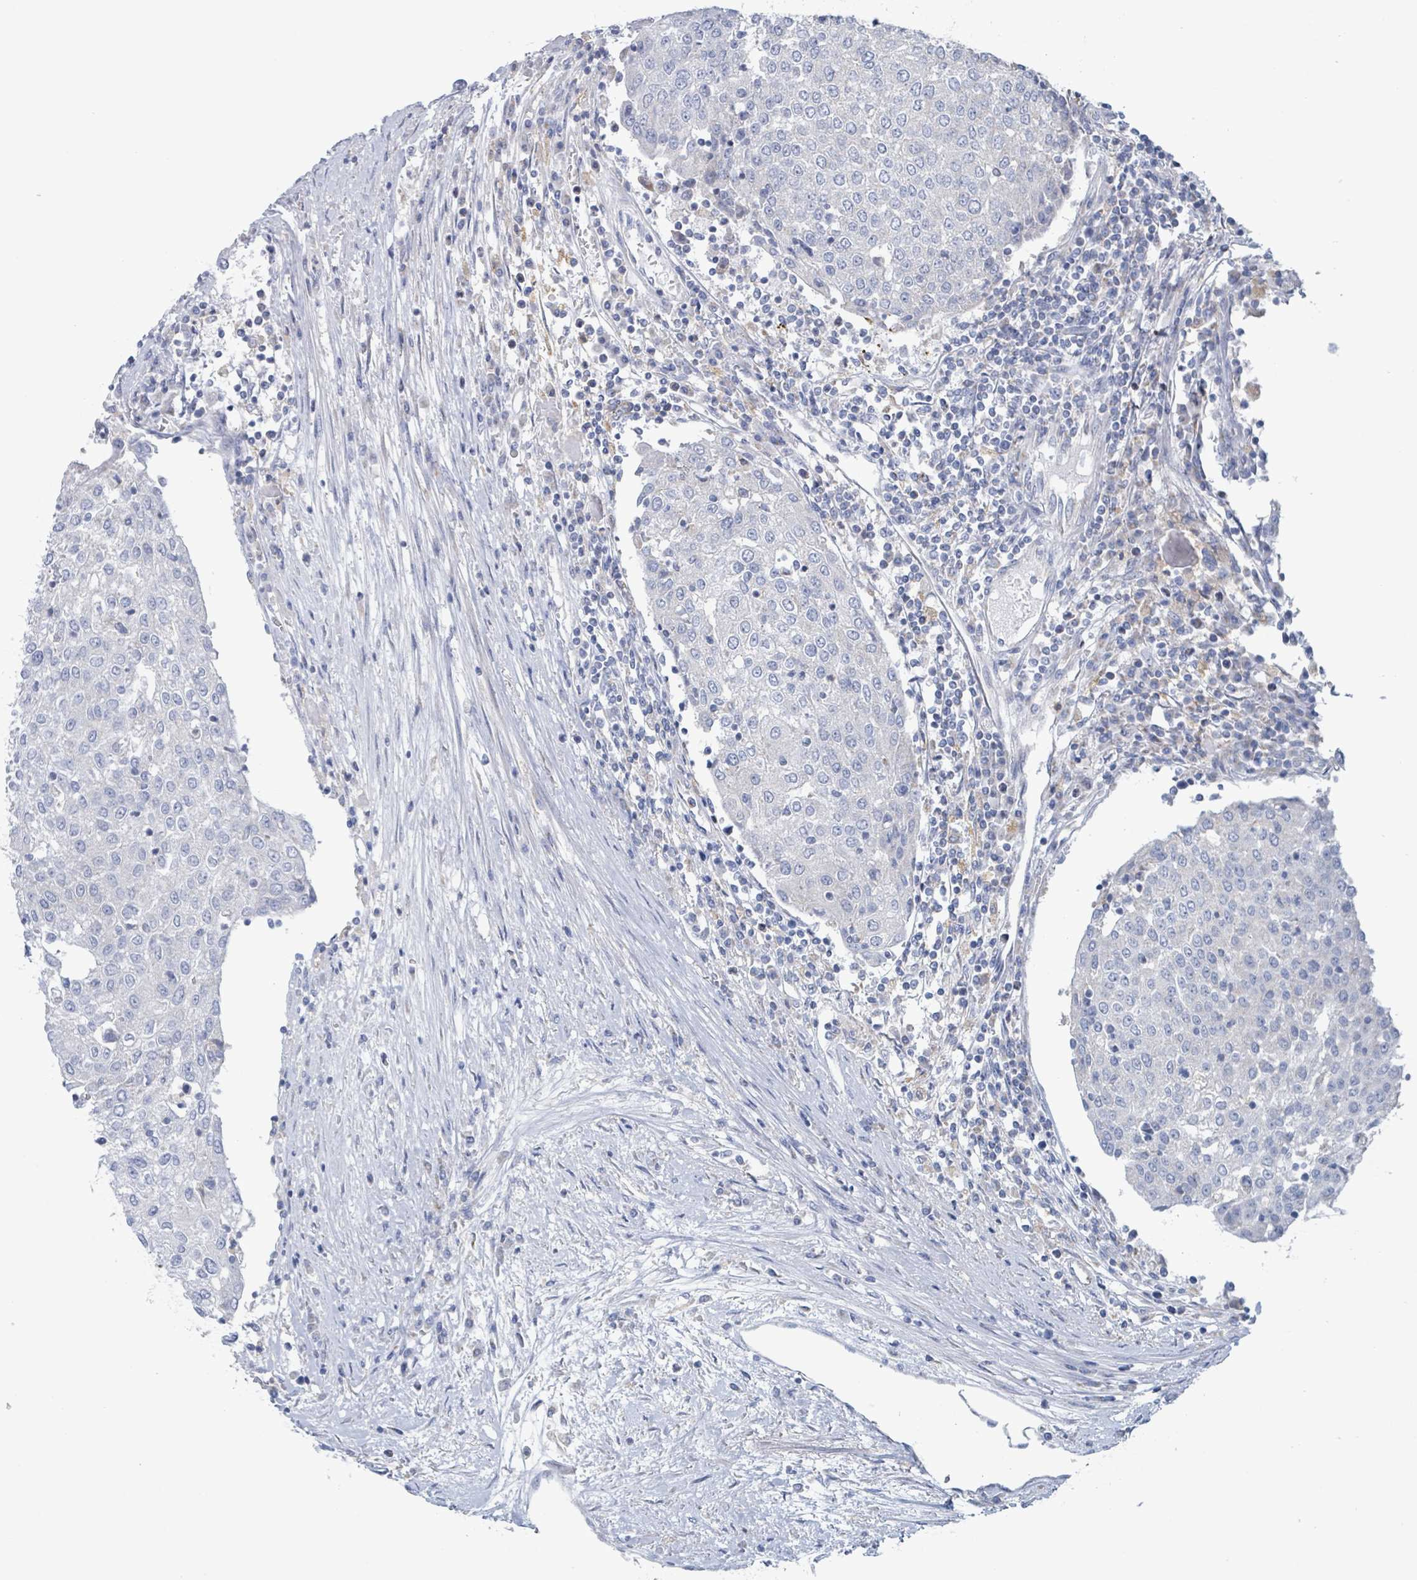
{"staining": {"intensity": "negative", "quantity": "none", "location": "none"}, "tissue": "urothelial cancer", "cell_type": "Tumor cells", "image_type": "cancer", "snomed": [{"axis": "morphology", "description": "Urothelial carcinoma, High grade"}, {"axis": "topography", "description": "Urinary bladder"}], "caption": "High power microscopy image of an immunohistochemistry (IHC) histopathology image of urothelial cancer, revealing no significant positivity in tumor cells. (Brightfield microscopy of DAB immunohistochemistry (IHC) at high magnification).", "gene": "AKR1C4", "patient": {"sex": "female", "age": 85}}